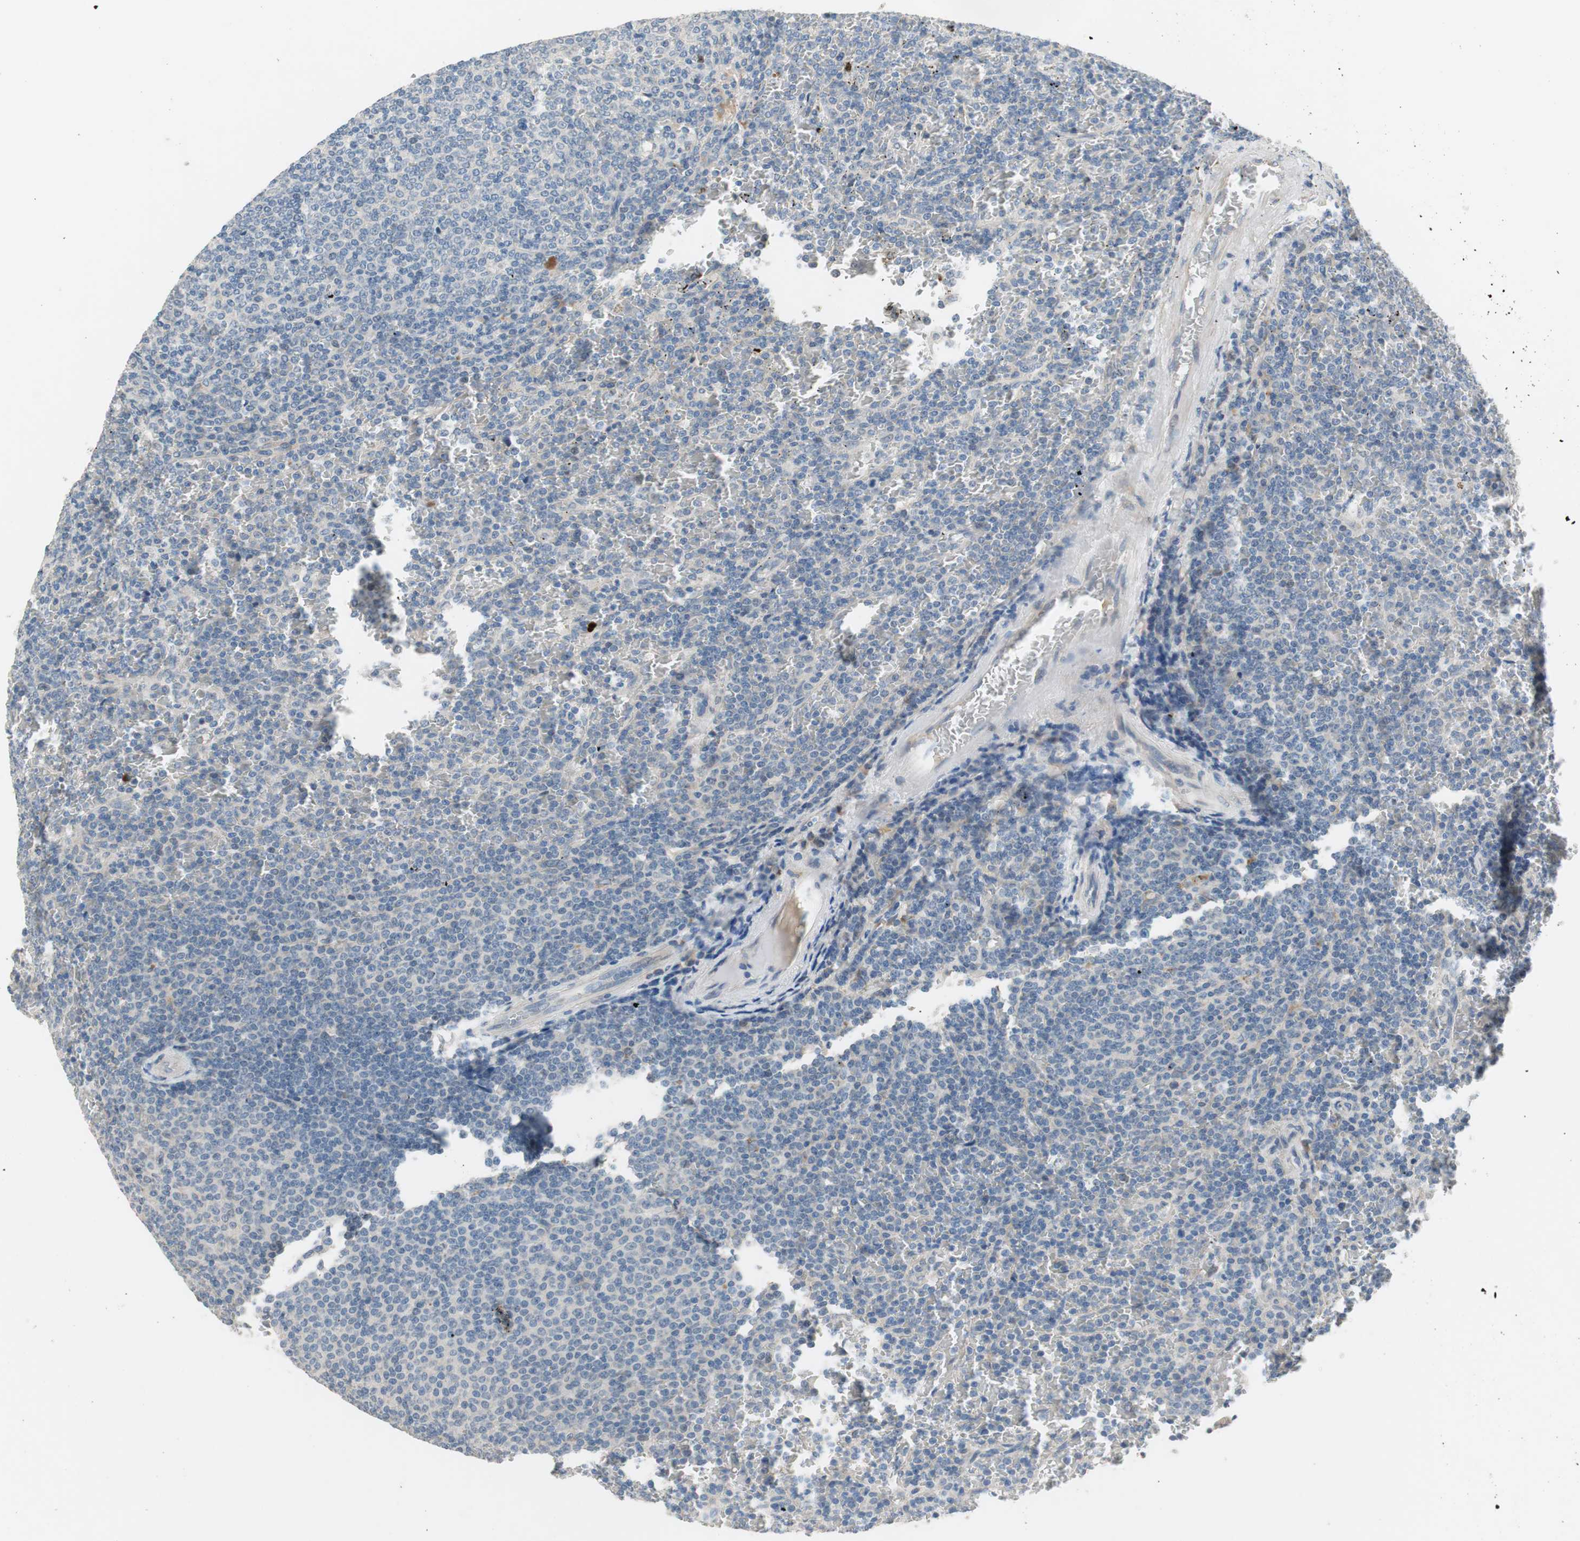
{"staining": {"intensity": "negative", "quantity": "none", "location": "none"}, "tissue": "lymphoma", "cell_type": "Tumor cells", "image_type": "cancer", "snomed": [{"axis": "morphology", "description": "Malignant lymphoma, non-Hodgkin's type, Low grade"}, {"axis": "topography", "description": "Spleen"}], "caption": "DAB immunohistochemical staining of malignant lymphoma, non-Hodgkin's type (low-grade) reveals no significant positivity in tumor cells. (DAB IHC with hematoxylin counter stain).", "gene": "COL12A1", "patient": {"sex": "female", "age": 77}}